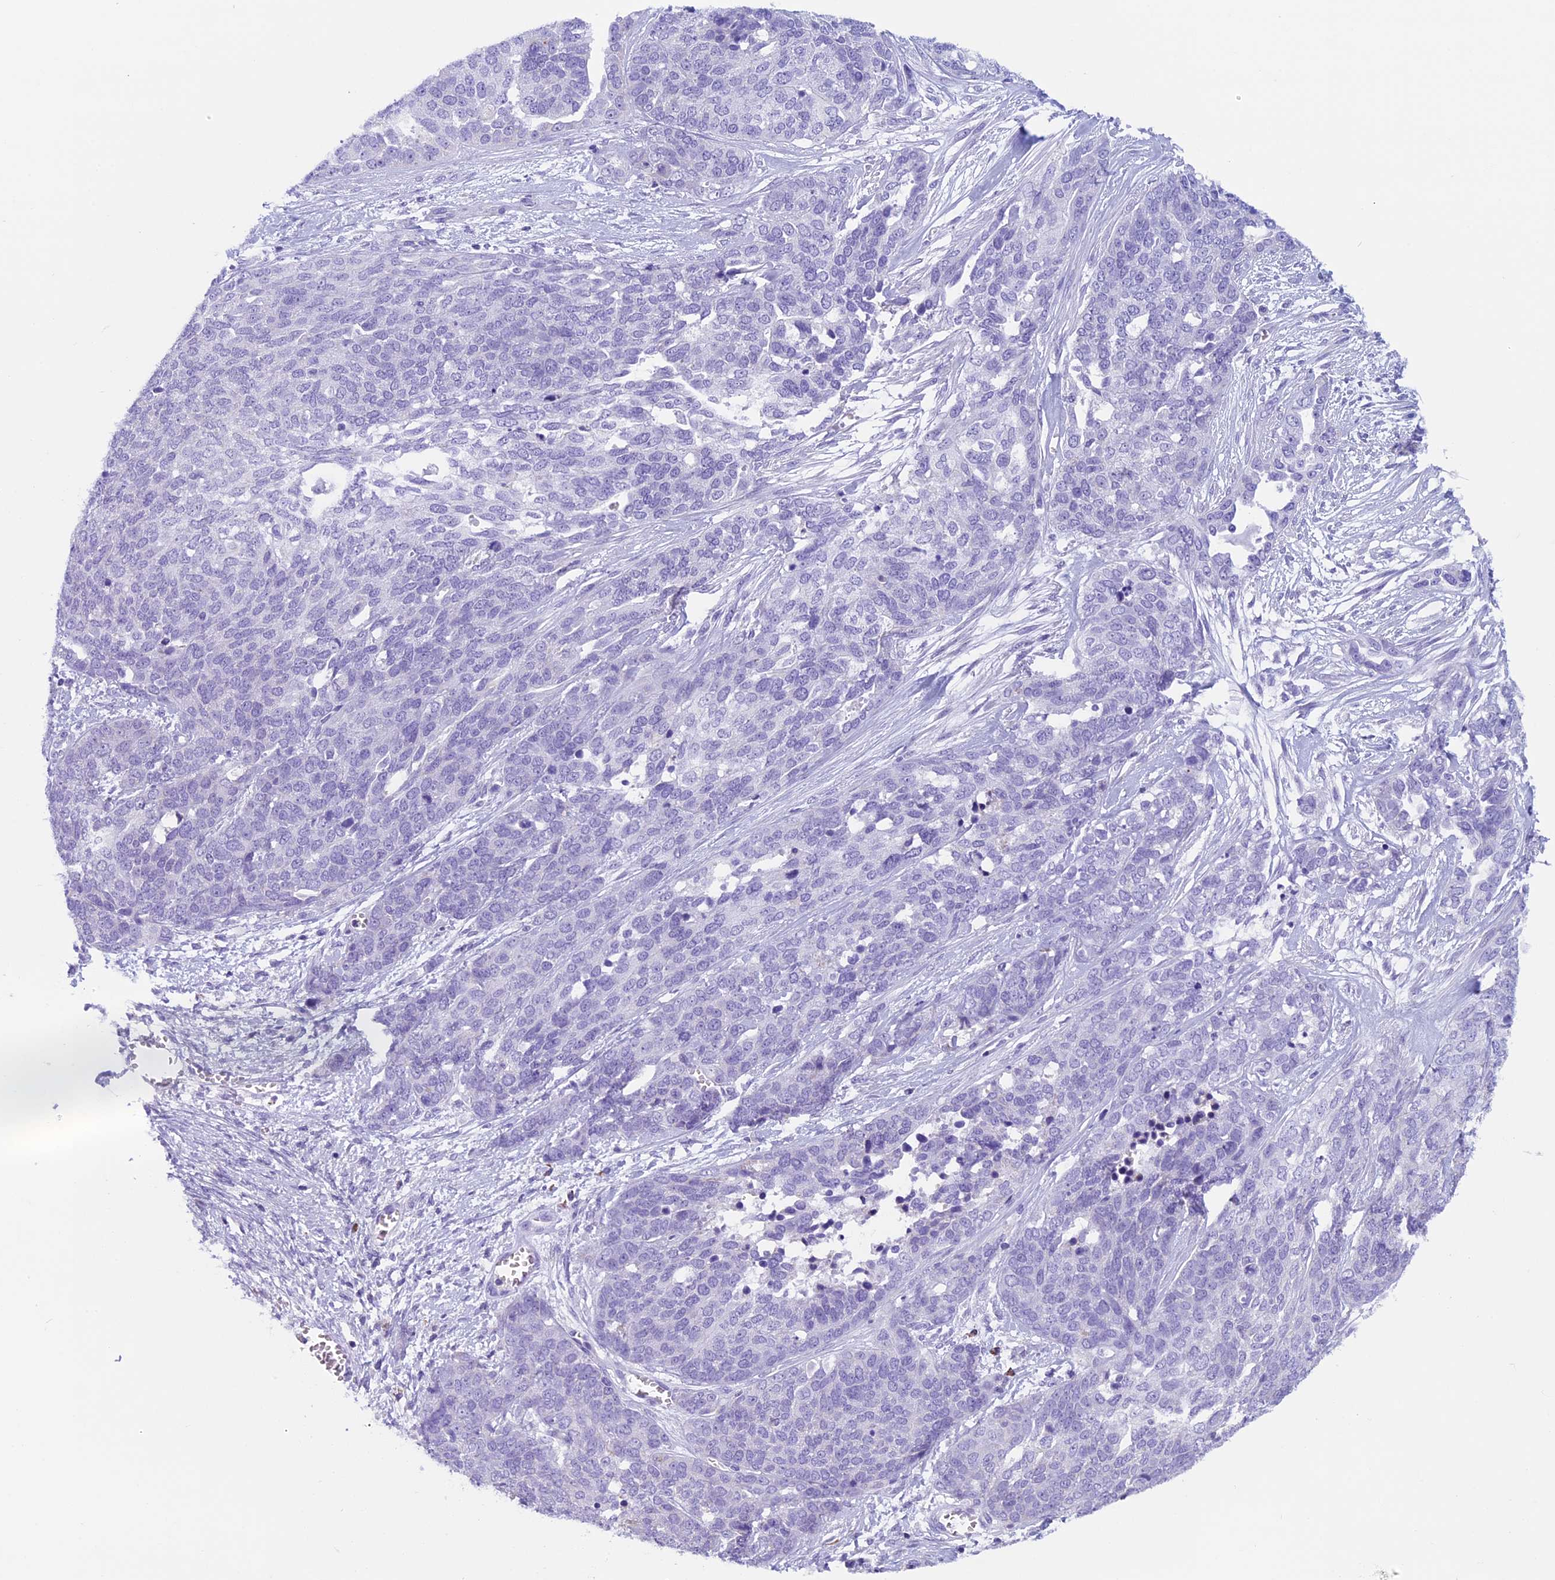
{"staining": {"intensity": "negative", "quantity": "none", "location": "none"}, "tissue": "ovarian cancer", "cell_type": "Tumor cells", "image_type": "cancer", "snomed": [{"axis": "morphology", "description": "Cystadenocarcinoma, serous, NOS"}, {"axis": "topography", "description": "Ovary"}], "caption": "This image is of ovarian cancer stained with IHC to label a protein in brown with the nuclei are counter-stained blue. There is no positivity in tumor cells. (Brightfield microscopy of DAB IHC at high magnification).", "gene": "ZNF563", "patient": {"sex": "female", "age": 44}}